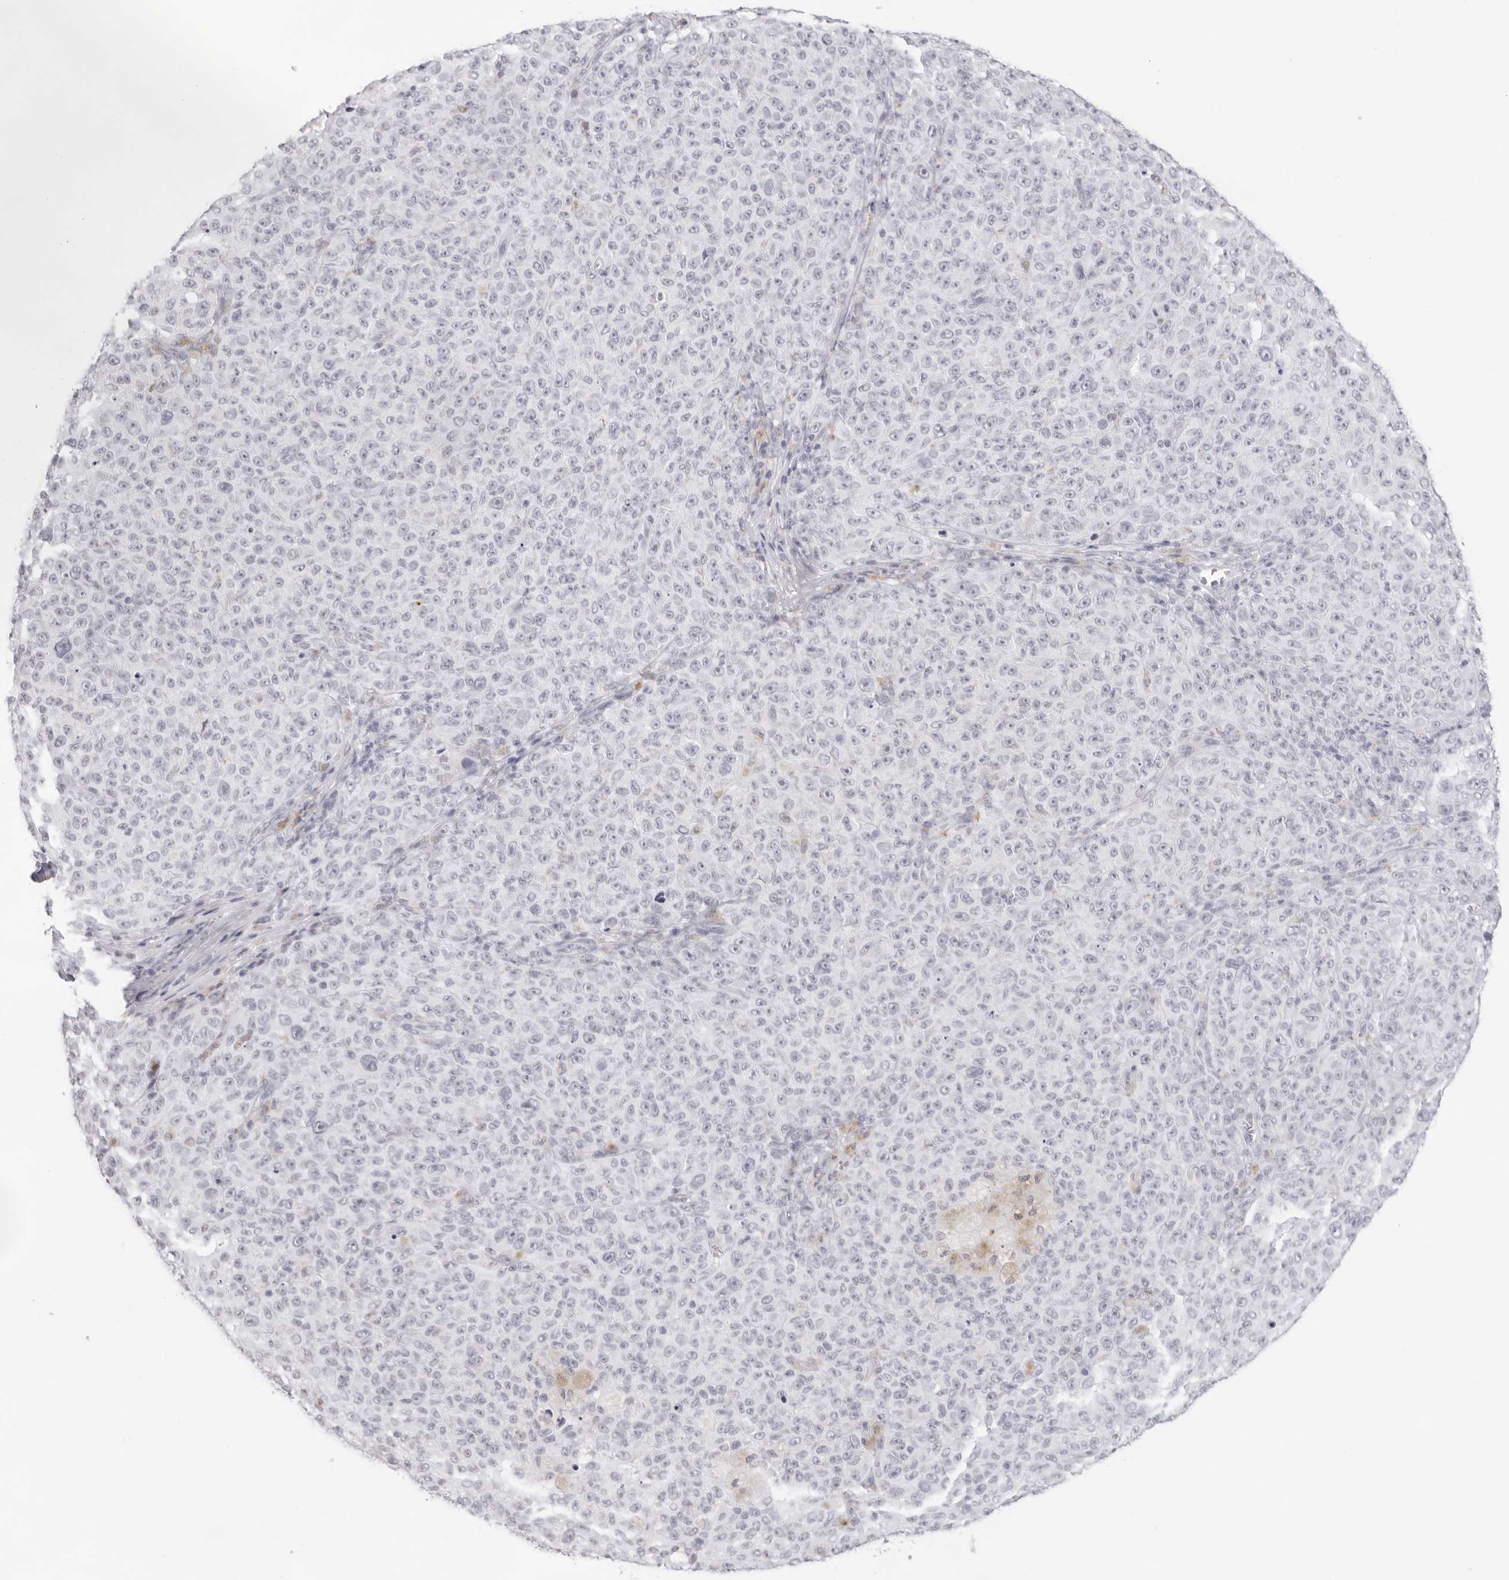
{"staining": {"intensity": "negative", "quantity": "none", "location": "none"}, "tissue": "melanoma", "cell_type": "Tumor cells", "image_type": "cancer", "snomed": [{"axis": "morphology", "description": "Malignant melanoma, NOS"}, {"axis": "topography", "description": "Skin"}], "caption": "Tumor cells are negative for protein expression in human malignant melanoma.", "gene": "KLK12", "patient": {"sex": "female", "age": 82}}